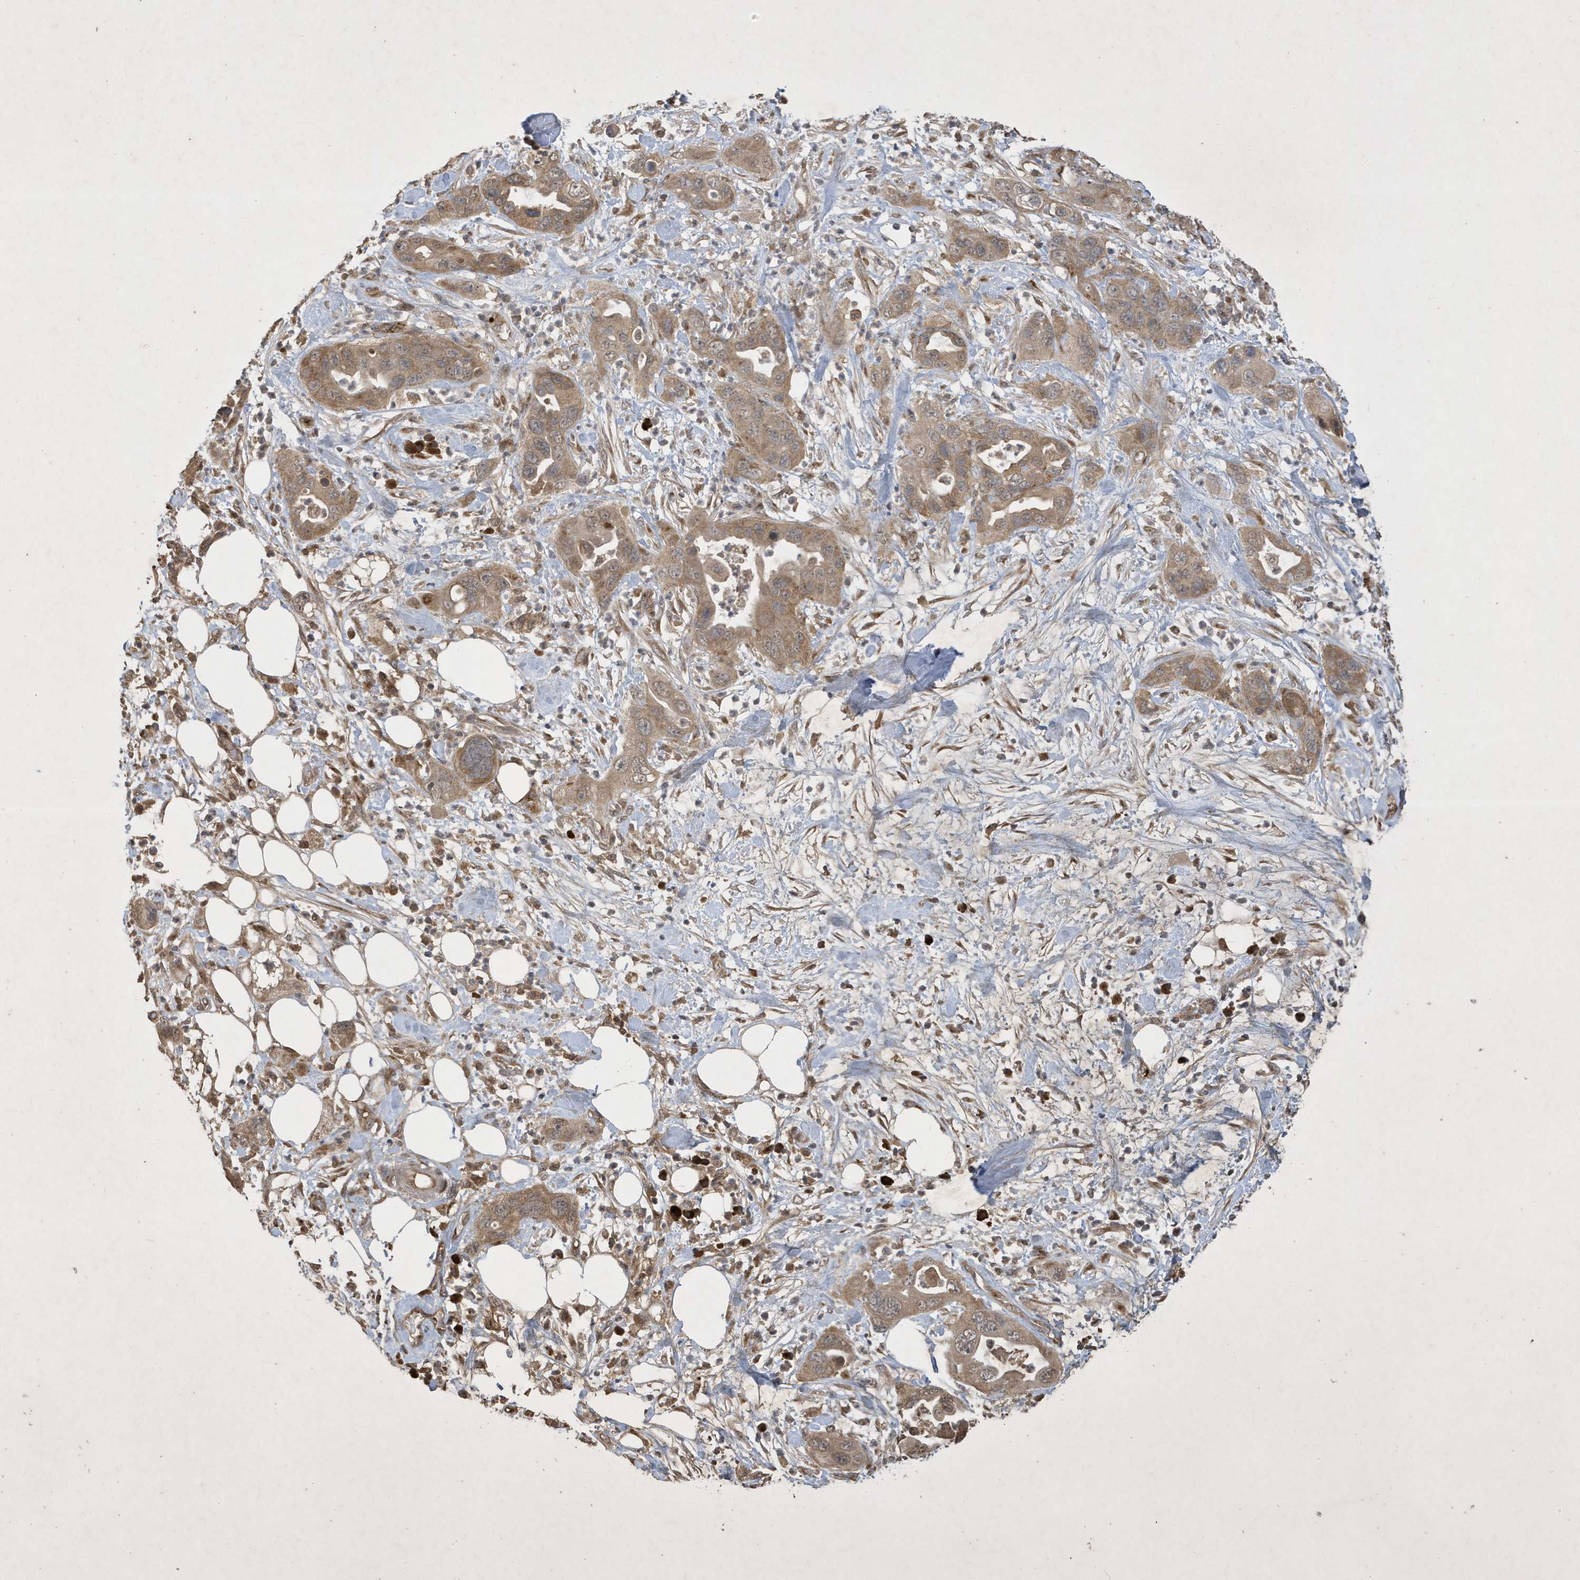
{"staining": {"intensity": "moderate", "quantity": ">75%", "location": "cytoplasmic/membranous"}, "tissue": "pancreatic cancer", "cell_type": "Tumor cells", "image_type": "cancer", "snomed": [{"axis": "morphology", "description": "Adenocarcinoma, NOS"}, {"axis": "topography", "description": "Pancreas"}], "caption": "The image demonstrates a brown stain indicating the presence of a protein in the cytoplasmic/membranous of tumor cells in adenocarcinoma (pancreatic). The staining was performed using DAB to visualize the protein expression in brown, while the nuclei were stained in blue with hematoxylin (Magnification: 20x).", "gene": "STX10", "patient": {"sex": "female", "age": 71}}